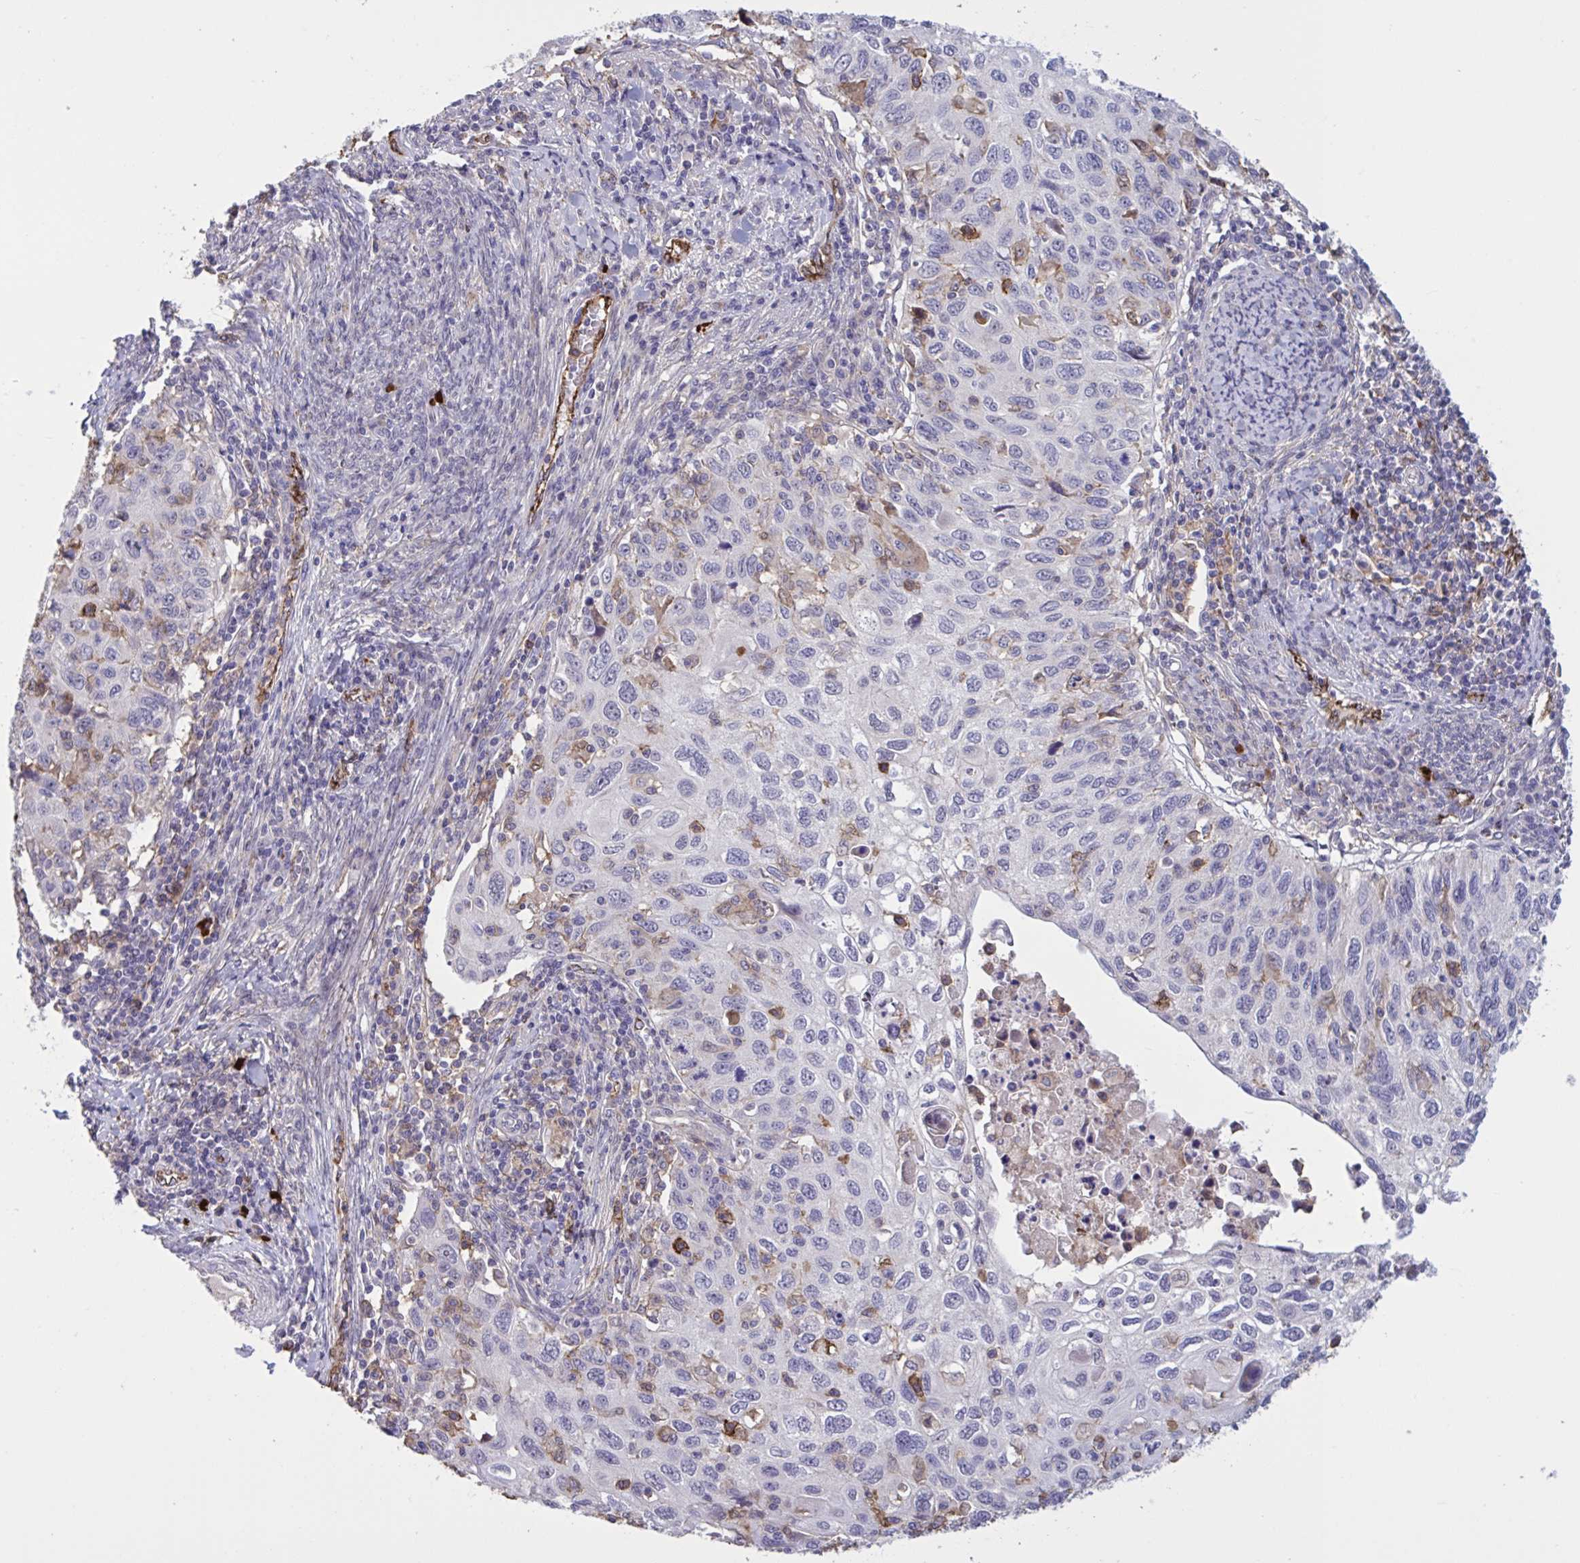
{"staining": {"intensity": "negative", "quantity": "none", "location": "none"}, "tissue": "cervical cancer", "cell_type": "Tumor cells", "image_type": "cancer", "snomed": [{"axis": "morphology", "description": "Squamous cell carcinoma, NOS"}, {"axis": "topography", "description": "Cervix"}], "caption": "Immunohistochemistry of cervical squamous cell carcinoma displays no positivity in tumor cells.", "gene": "CD101", "patient": {"sex": "female", "age": 70}}